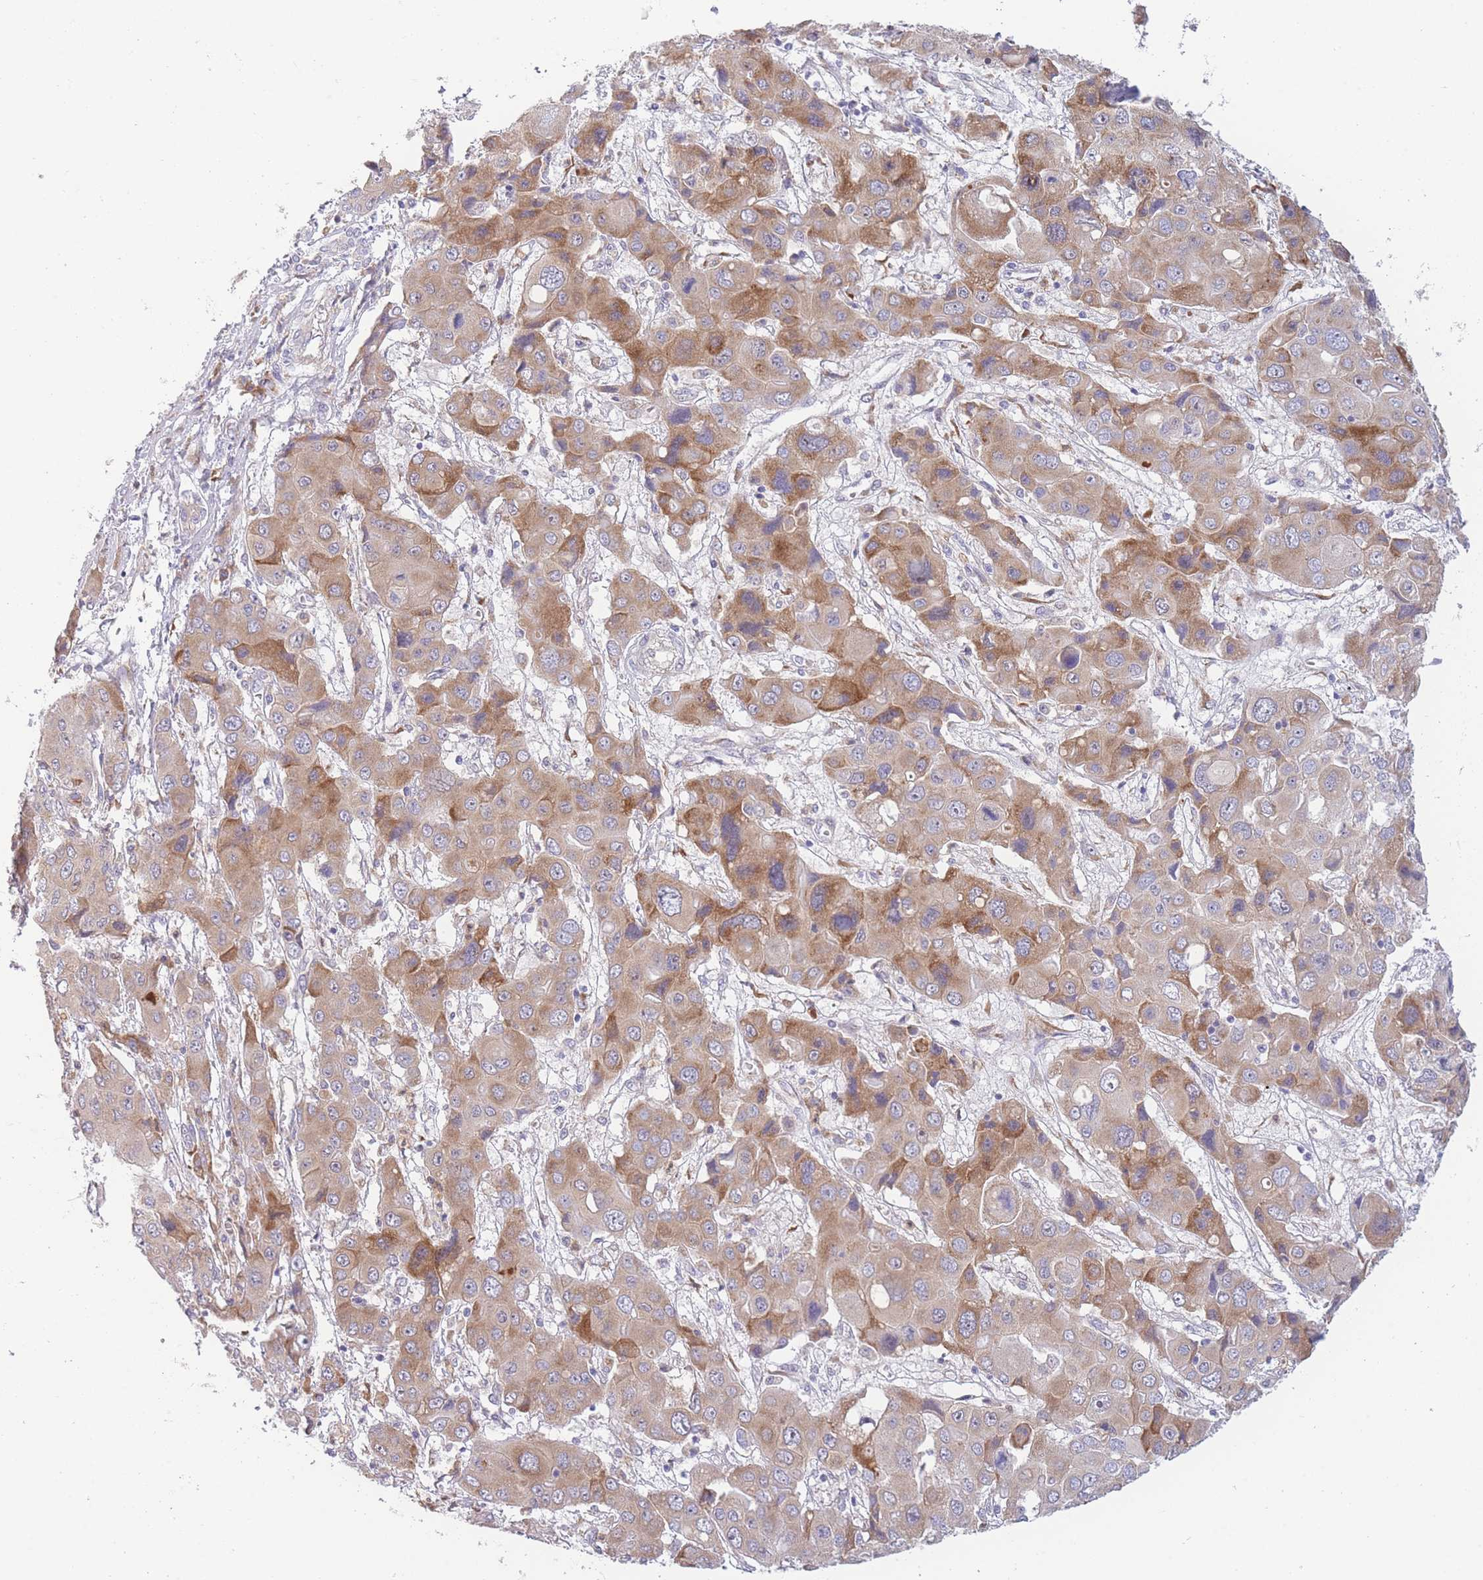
{"staining": {"intensity": "moderate", "quantity": ">75%", "location": "cytoplasmic/membranous"}, "tissue": "liver cancer", "cell_type": "Tumor cells", "image_type": "cancer", "snomed": [{"axis": "morphology", "description": "Cholangiocarcinoma"}, {"axis": "topography", "description": "Liver"}], "caption": "Immunohistochemistry (IHC) micrograph of cholangiocarcinoma (liver) stained for a protein (brown), which demonstrates medium levels of moderate cytoplasmic/membranous staining in about >75% of tumor cells.", "gene": "NDUFAF6", "patient": {"sex": "male", "age": 67}}